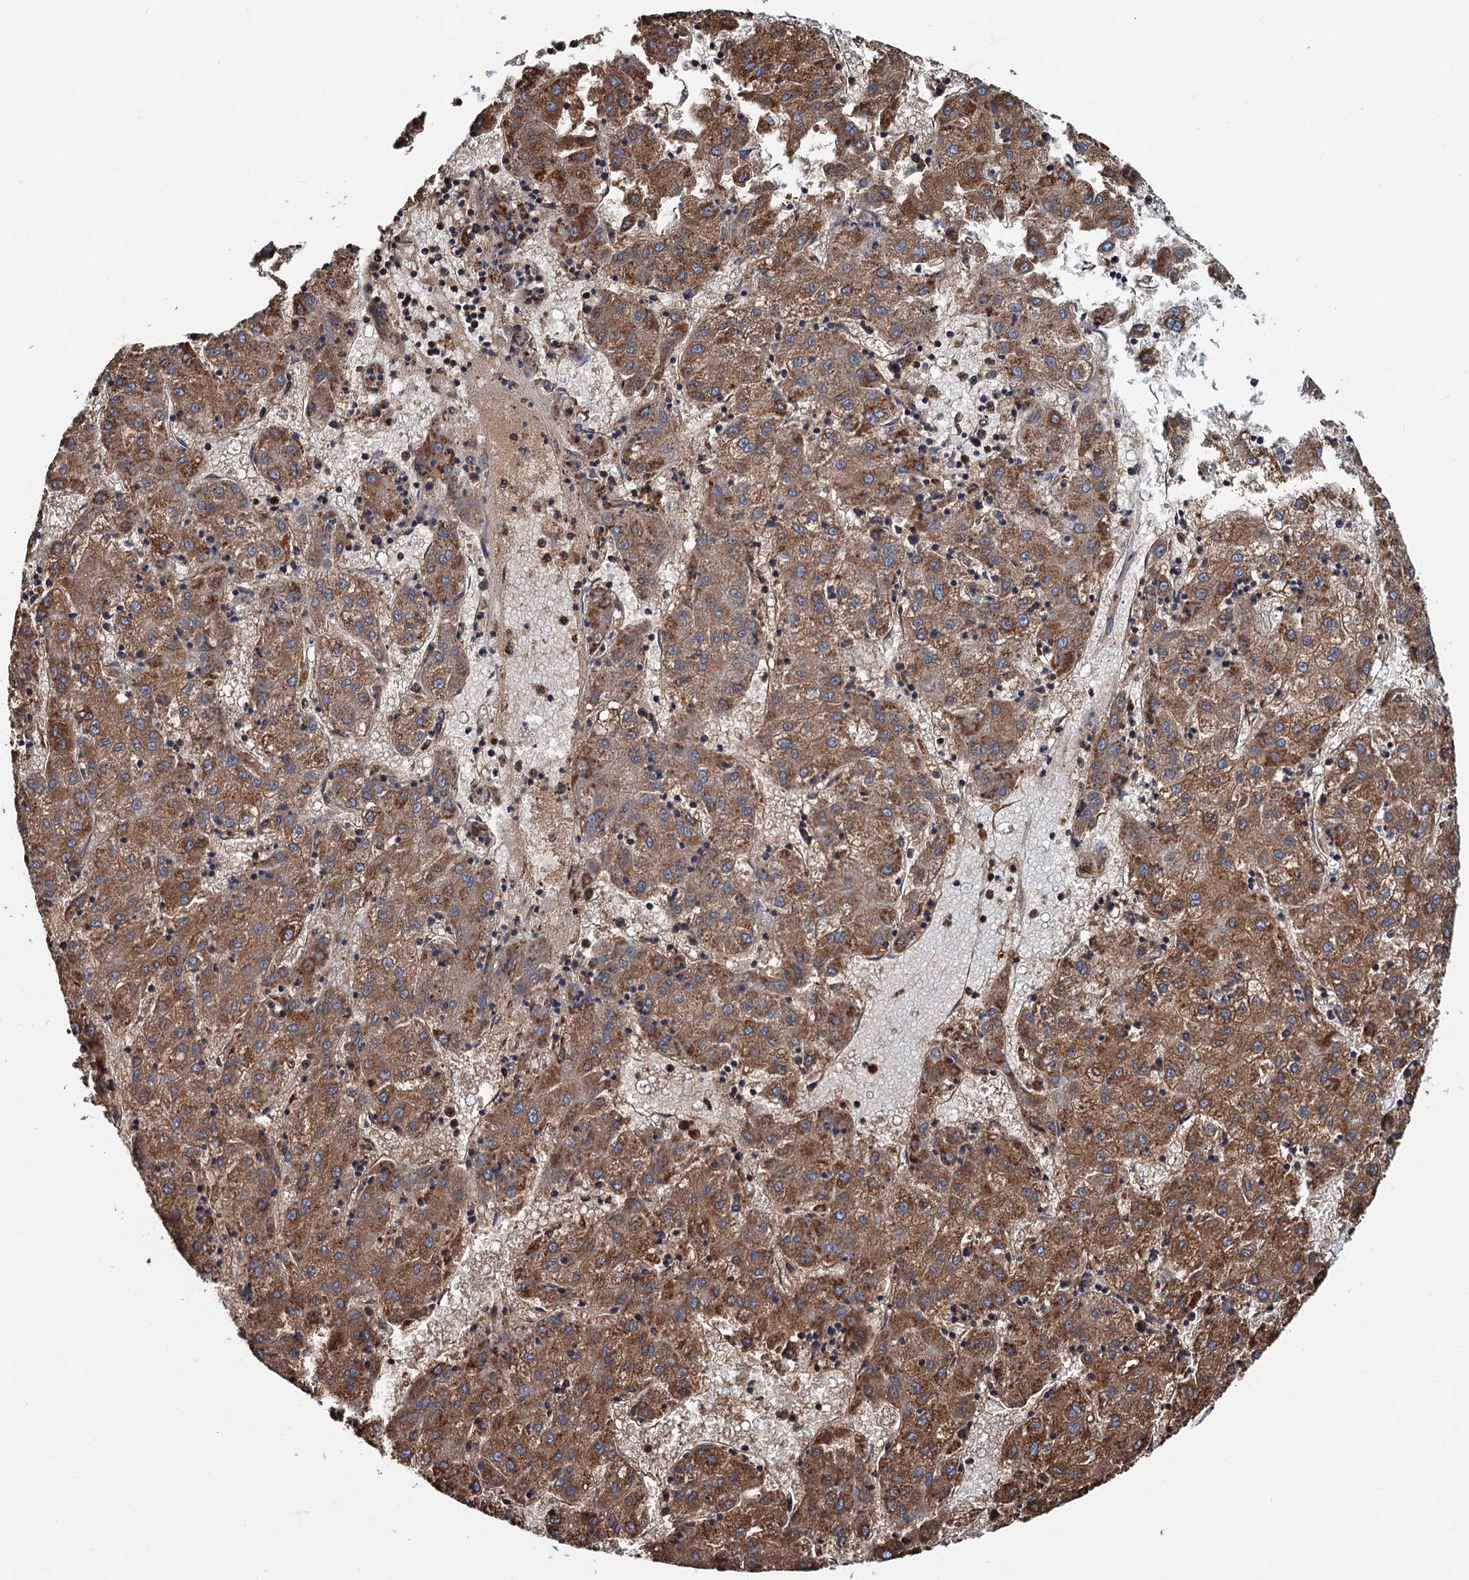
{"staining": {"intensity": "moderate", "quantity": ">75%", "location": "cytoplasmic/membranous"}, "tissue": "liver cancer", "cell_type": "Tumor cells", "image_type": "cancer", "snomed": [{"axis": "morphology", "description": "Carcinoma, Hepatocellular, NOS"}, {"axis": "topography", "description": "Liver"}], "caption": "Liver cancer (hepatocellular carcinoma) tissue reveals moderate cytoplasmic/membranous expression in about >75% of tumor cells, visualized by immunohistochemistry. (brown staining indicates protein expression, while blue staining denotes nuclei).", "gene": "AAGAB", "patient": {"sex": "male", "age": 72}}